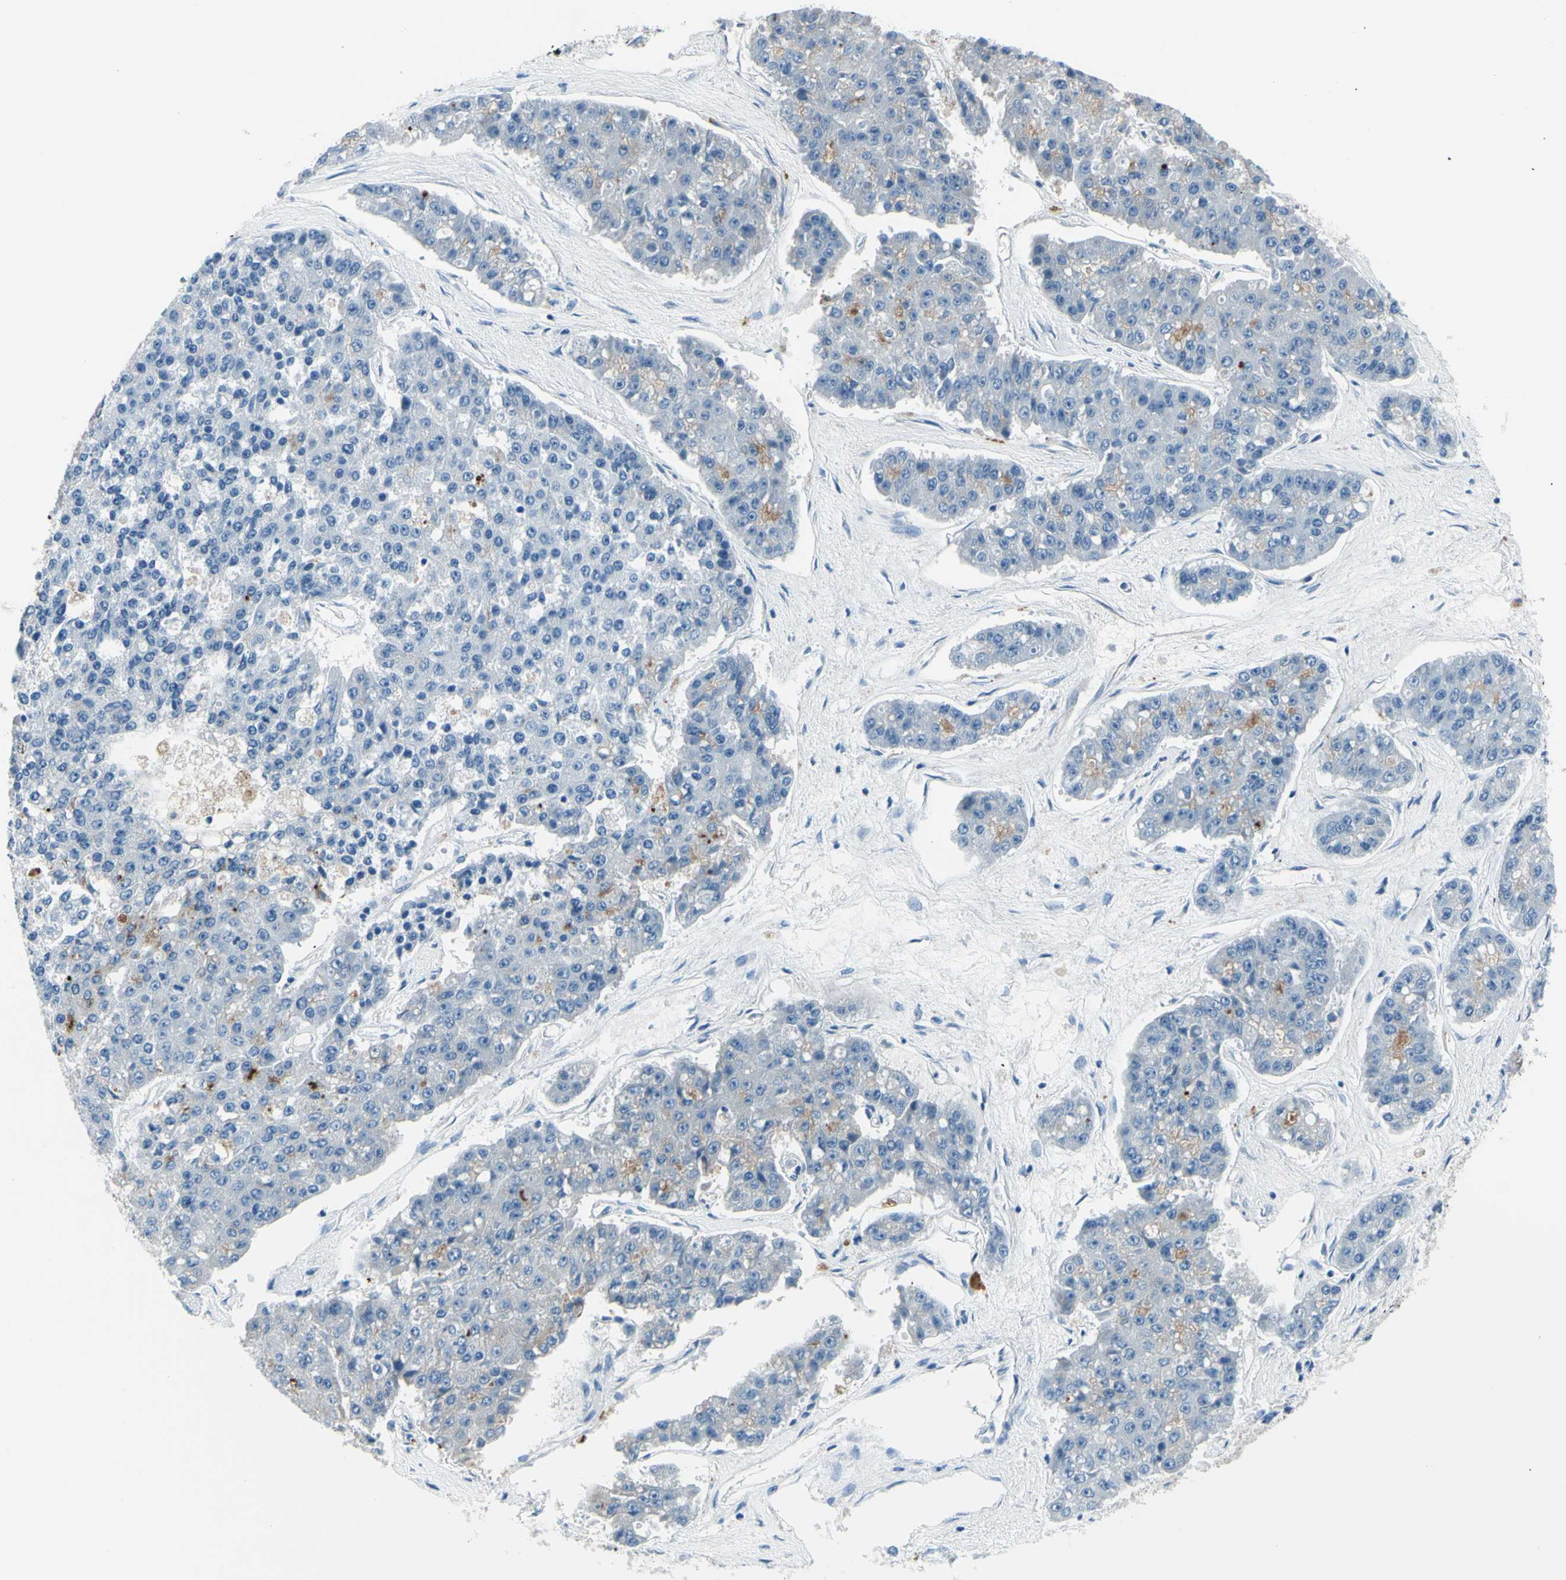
{"staining": {"intensity": "moderate", "quantity": "<25%", "location": "cytoplasmic/membranous"}, "tissue": "pancreatic cancer", "cell_type": "Tumor cells", "image_type": "cancer", "snomed": [{"axis": "morphology", "description": "Adenocarcinoma, NOS"}, {"axis": "topography", "description": "Pancreas"}], "caption": "Approximately <25% of tumor cells in human pancreatic adenocarcinoma display moderate cytoplasmic/membranous protein staining as visualized by brown immunohistochemical staining.", "gene": "PTH2R", "patient": {"sex": "male", "age": 50}}